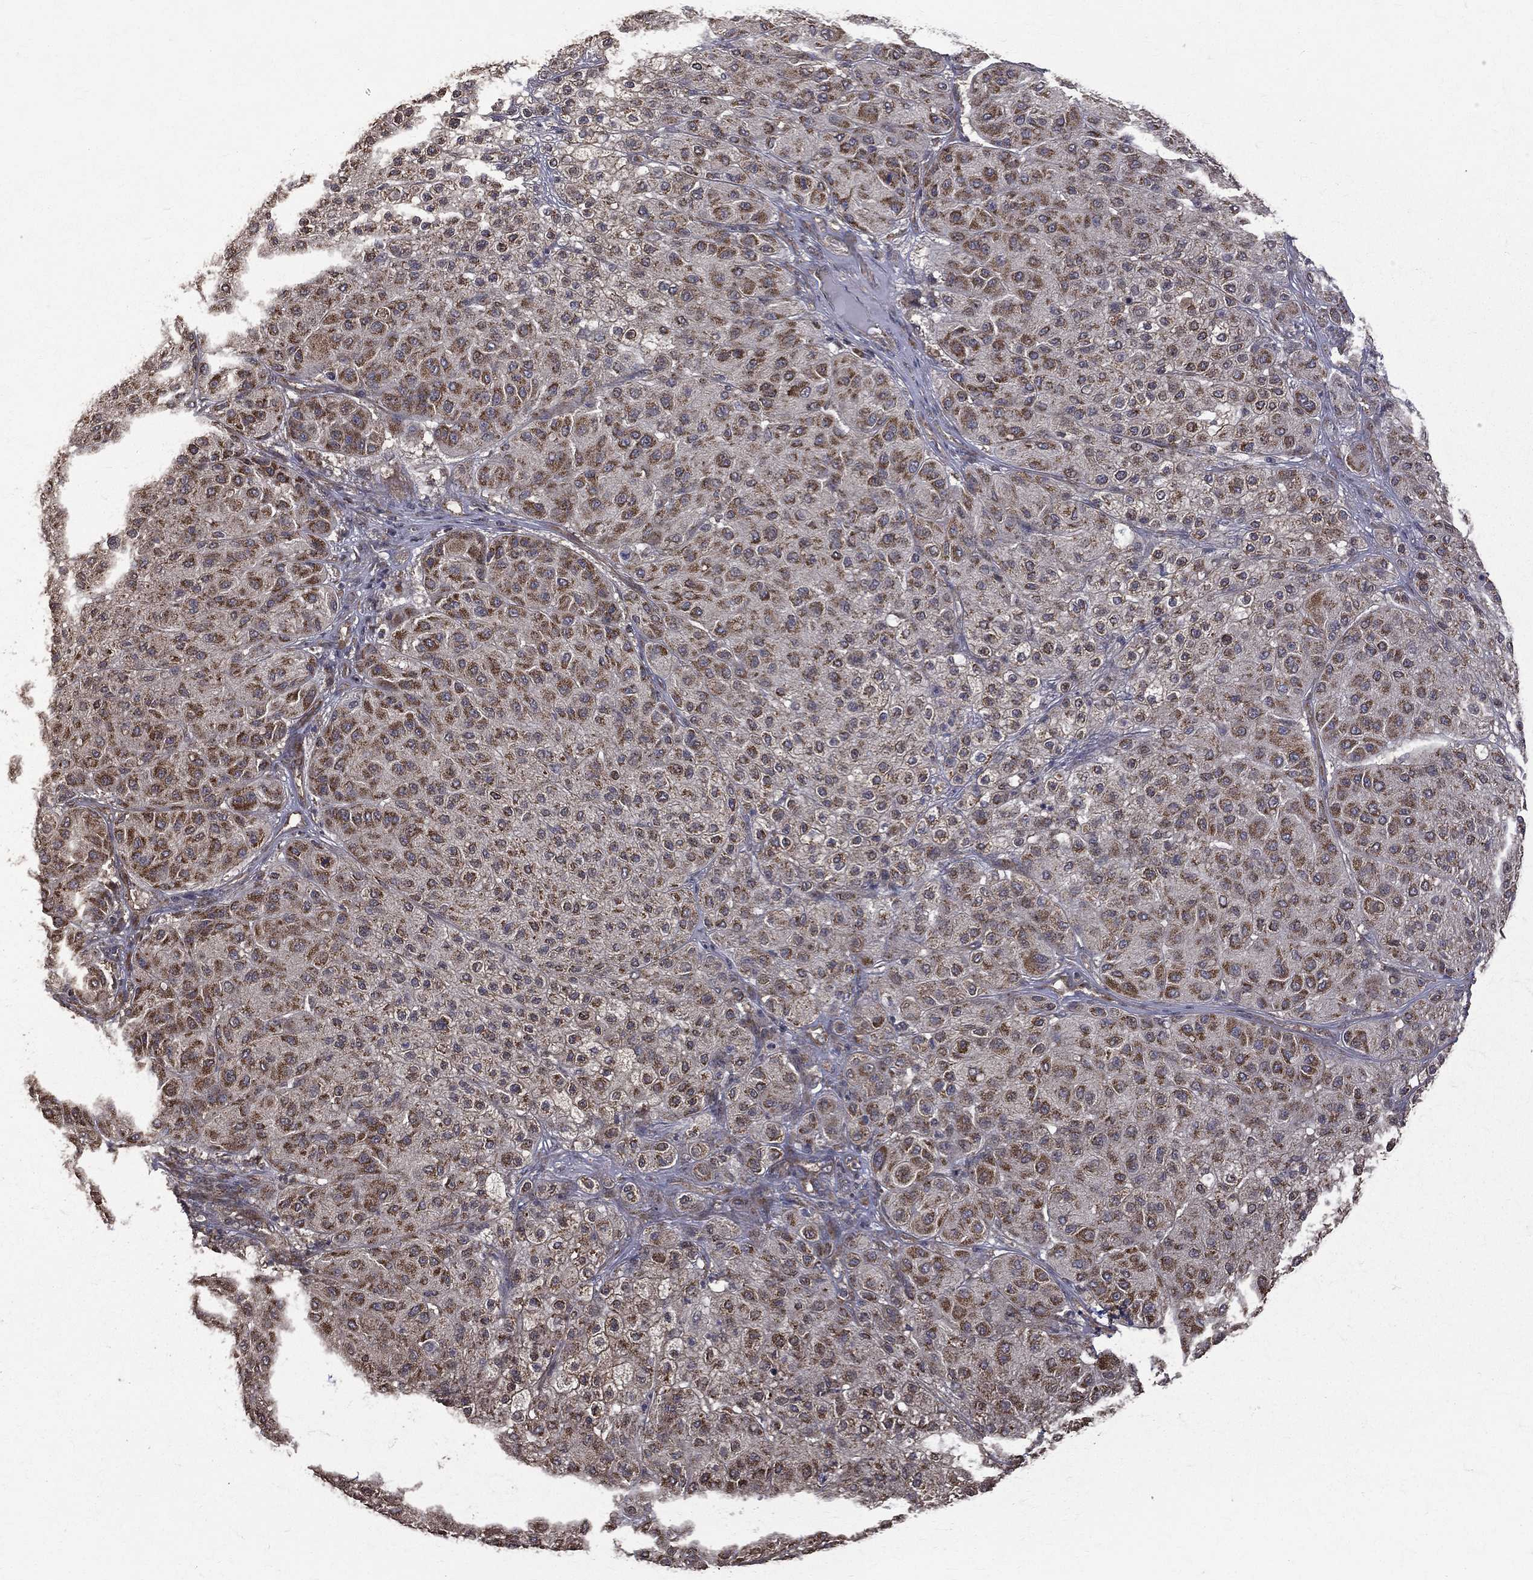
{"staining": {"intensity": "strong", "quantity": ">75%", "location": "cytoplasmic/membranous"}, "tissue": "melanoma", "cell_type": "Tumor cells", "image_type": "cancer", "snomed": [{"axis": "morphology", "description": "Malignant melanoma, Metastatic site"}, {"axis": "topography", "description": "Smooth muscle"}], "caption": "Immunohistochemical staining of human malignant melanoma (metastatic site) shows high levels of strong cytoplasmic/membranous positivity in approximately >75% of tumor cells.", "gene": "RPGR", "patient": {"sex": "male", "age": 41}}